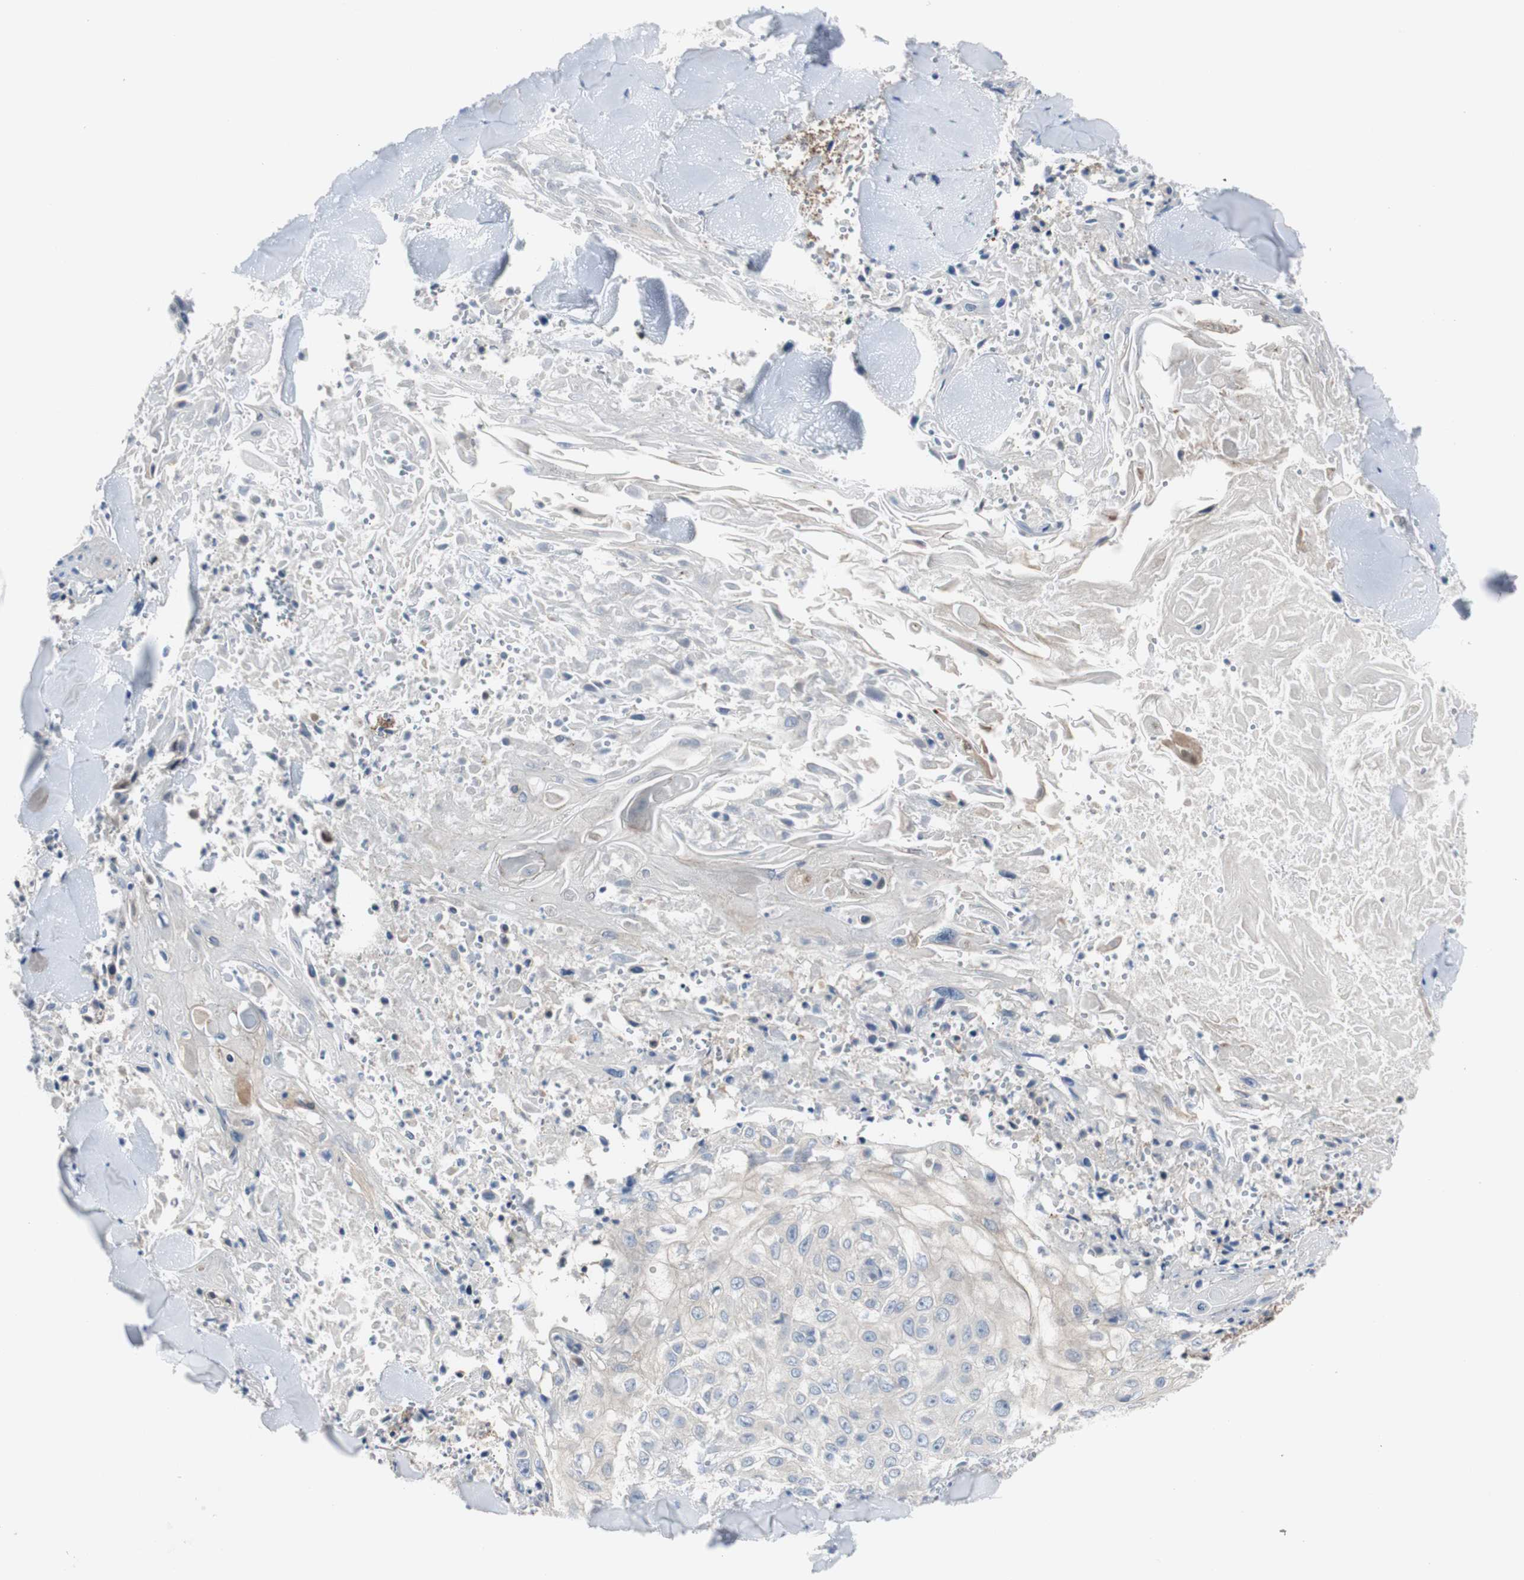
{"staining": {"intensity": "negative", "quantity": "none", "location": "none"}, "tissue": "skin cancer", "cell_type": "Tumor cells", "image_type": "cancer", "snomed": [{"axis": "morphology", "description": "Squamous cell carcinoma, NOS"}, {"axis": "topography", "description": "Skin"}], "caption": "Skin squamous cell carcinoma was stained to show a protein in brown. There is no significant positivity in tumor cells. Brightfield microscopy of immunohistochemistry stained with DAB (brown) and hematoxylin (blue), captured at high magnification.", "gene": "RASA1", "patient": {"sex": "male", "age": 86}}